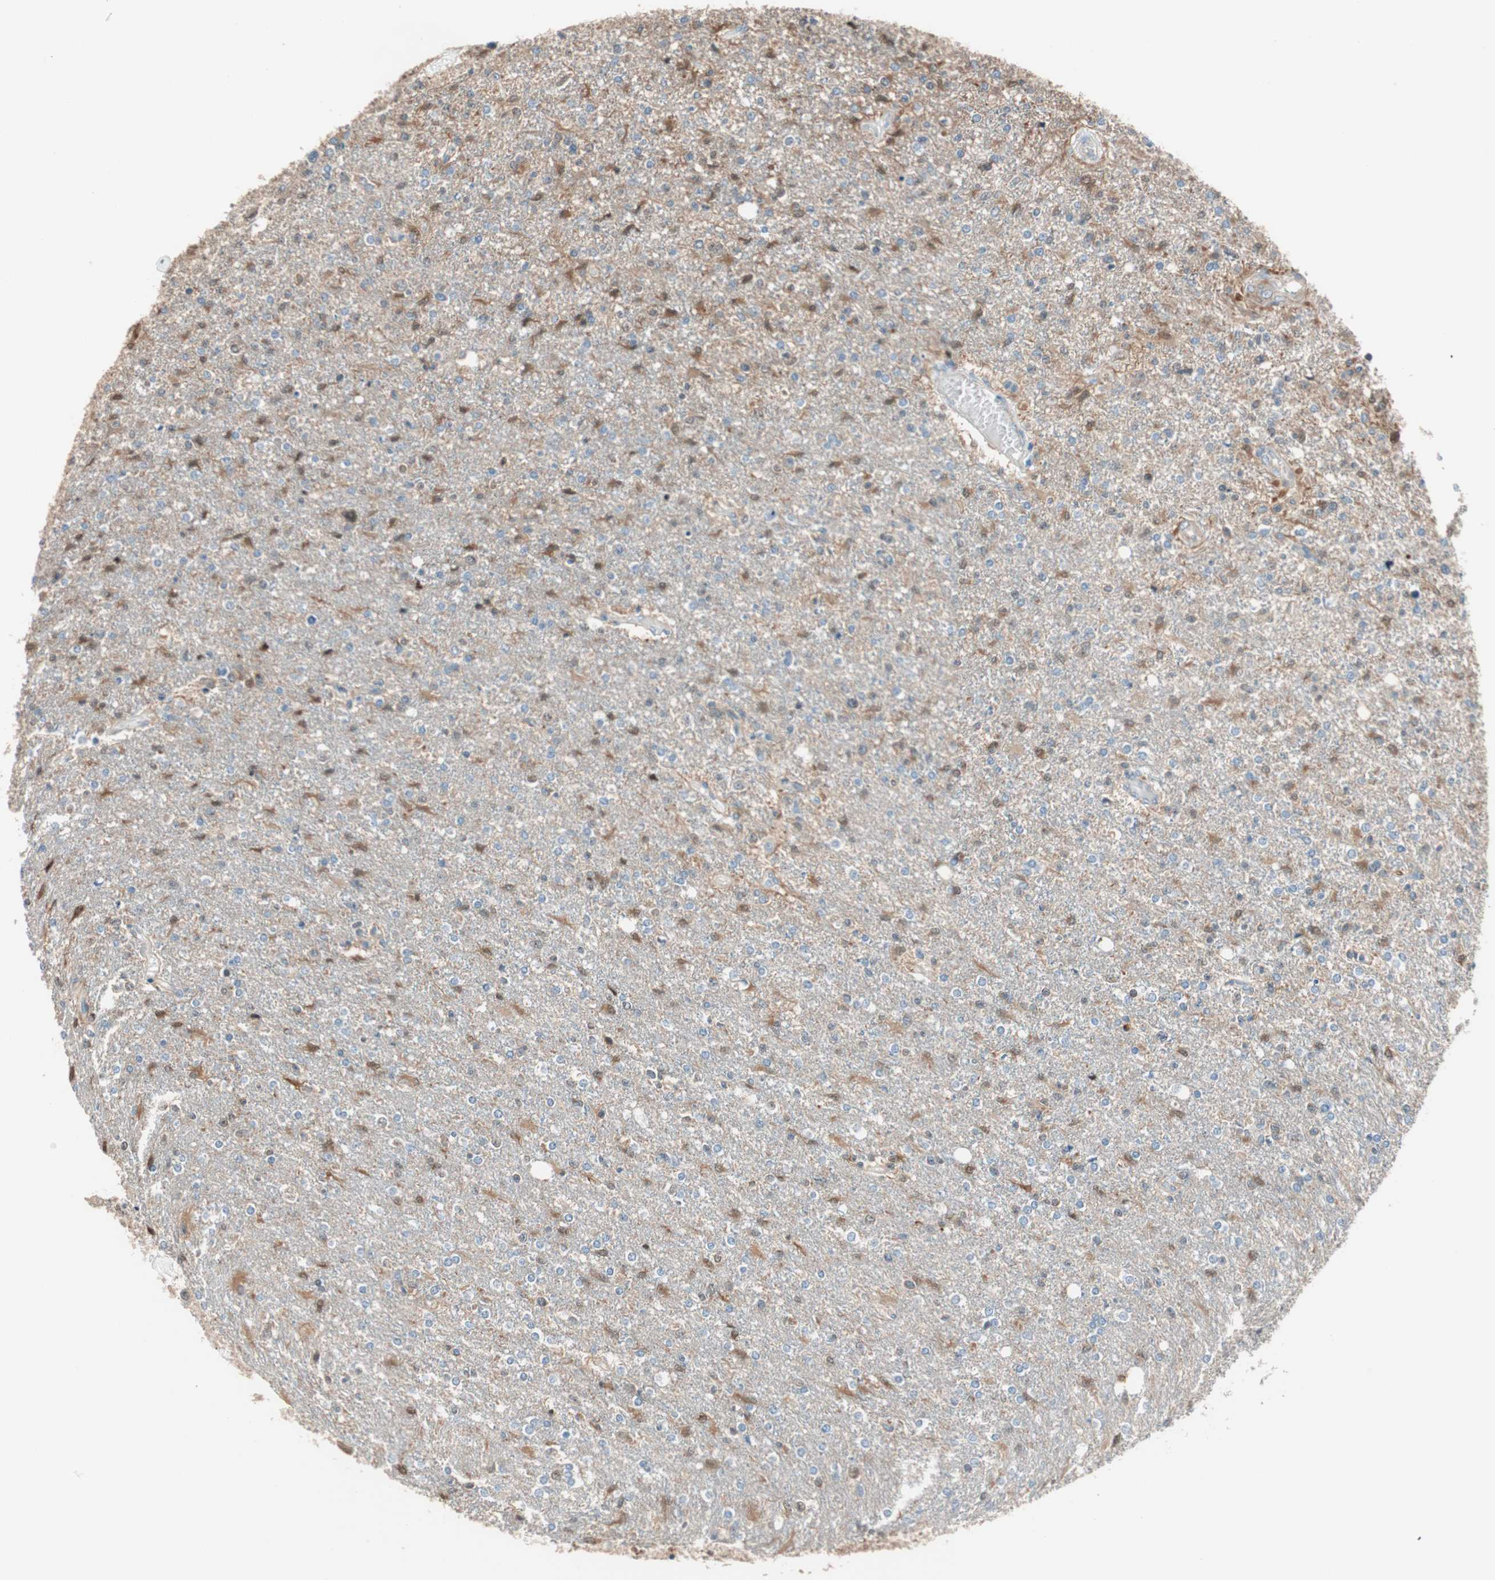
{"staining": {"intensity": "weak", "quantity": "25%-75%", "location": "cytoplasmic/membranous"}, "tissue": "glioma", "cell_type": "Tumor cells", "image_type": "cancer", "snomed": [{"axis": "morphology", "description": "Glioma, malignant, High grade"}, {"axis": "topography", "description": "Cerebral cortex"}], "caption": "A brown stain labels weak cytoplasmic/membranous positivity of a protein in malignant glioma (high-grade) tumor cells. The staining is performed using DAB (3,3'-diaminobenzidine) brown chromogen to label protein expression. The nuclei are counter-stained blue using hematoxylin.", "gene": "PIK3R3", "patient": {"sex": "male", "age": 76}}